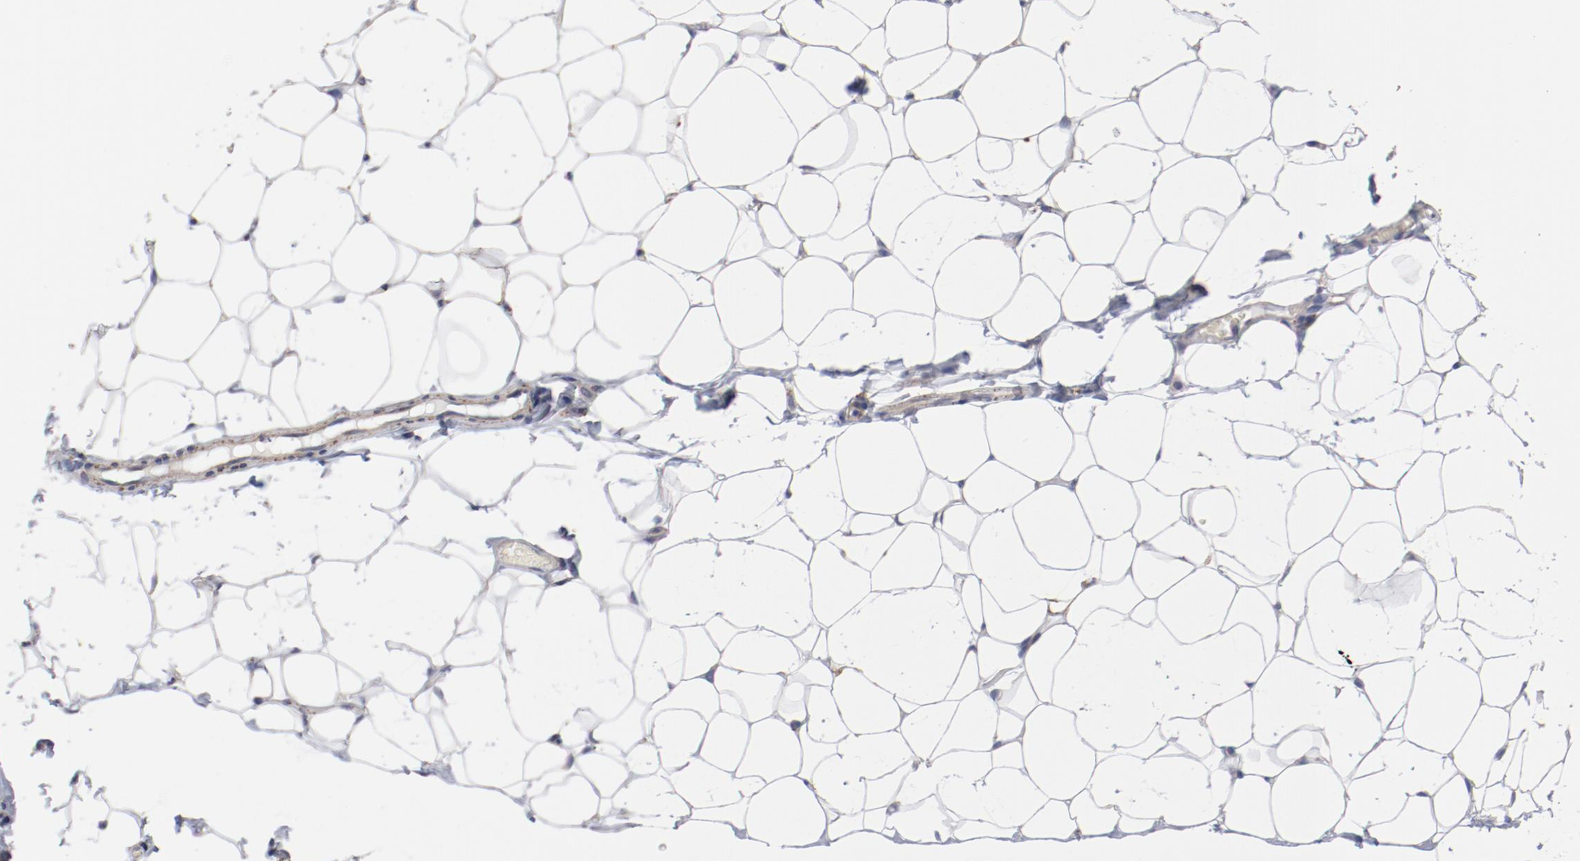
{"staining": {"intensity": "negative", "quantity": "none", "location": "none"}, "tissue": "adipose tissue", "cell_type": "Adipocytes", "image_type": "normal", "snomed": [{"axis": "morphology", "description": "Normal tissue, NOS"}, {"axis": "topography", "description": "Soft tissue"}], "caption": "IHC micrograph of benign human adipose tissue stained for a protein (brown), which demonstrates no expression in adipocytes. (Brightfield microscopy of DAB immunohistochemistry at high magnification).", "gene": "NDUFV2", "patient": {"sex": "male", "age": 26}}